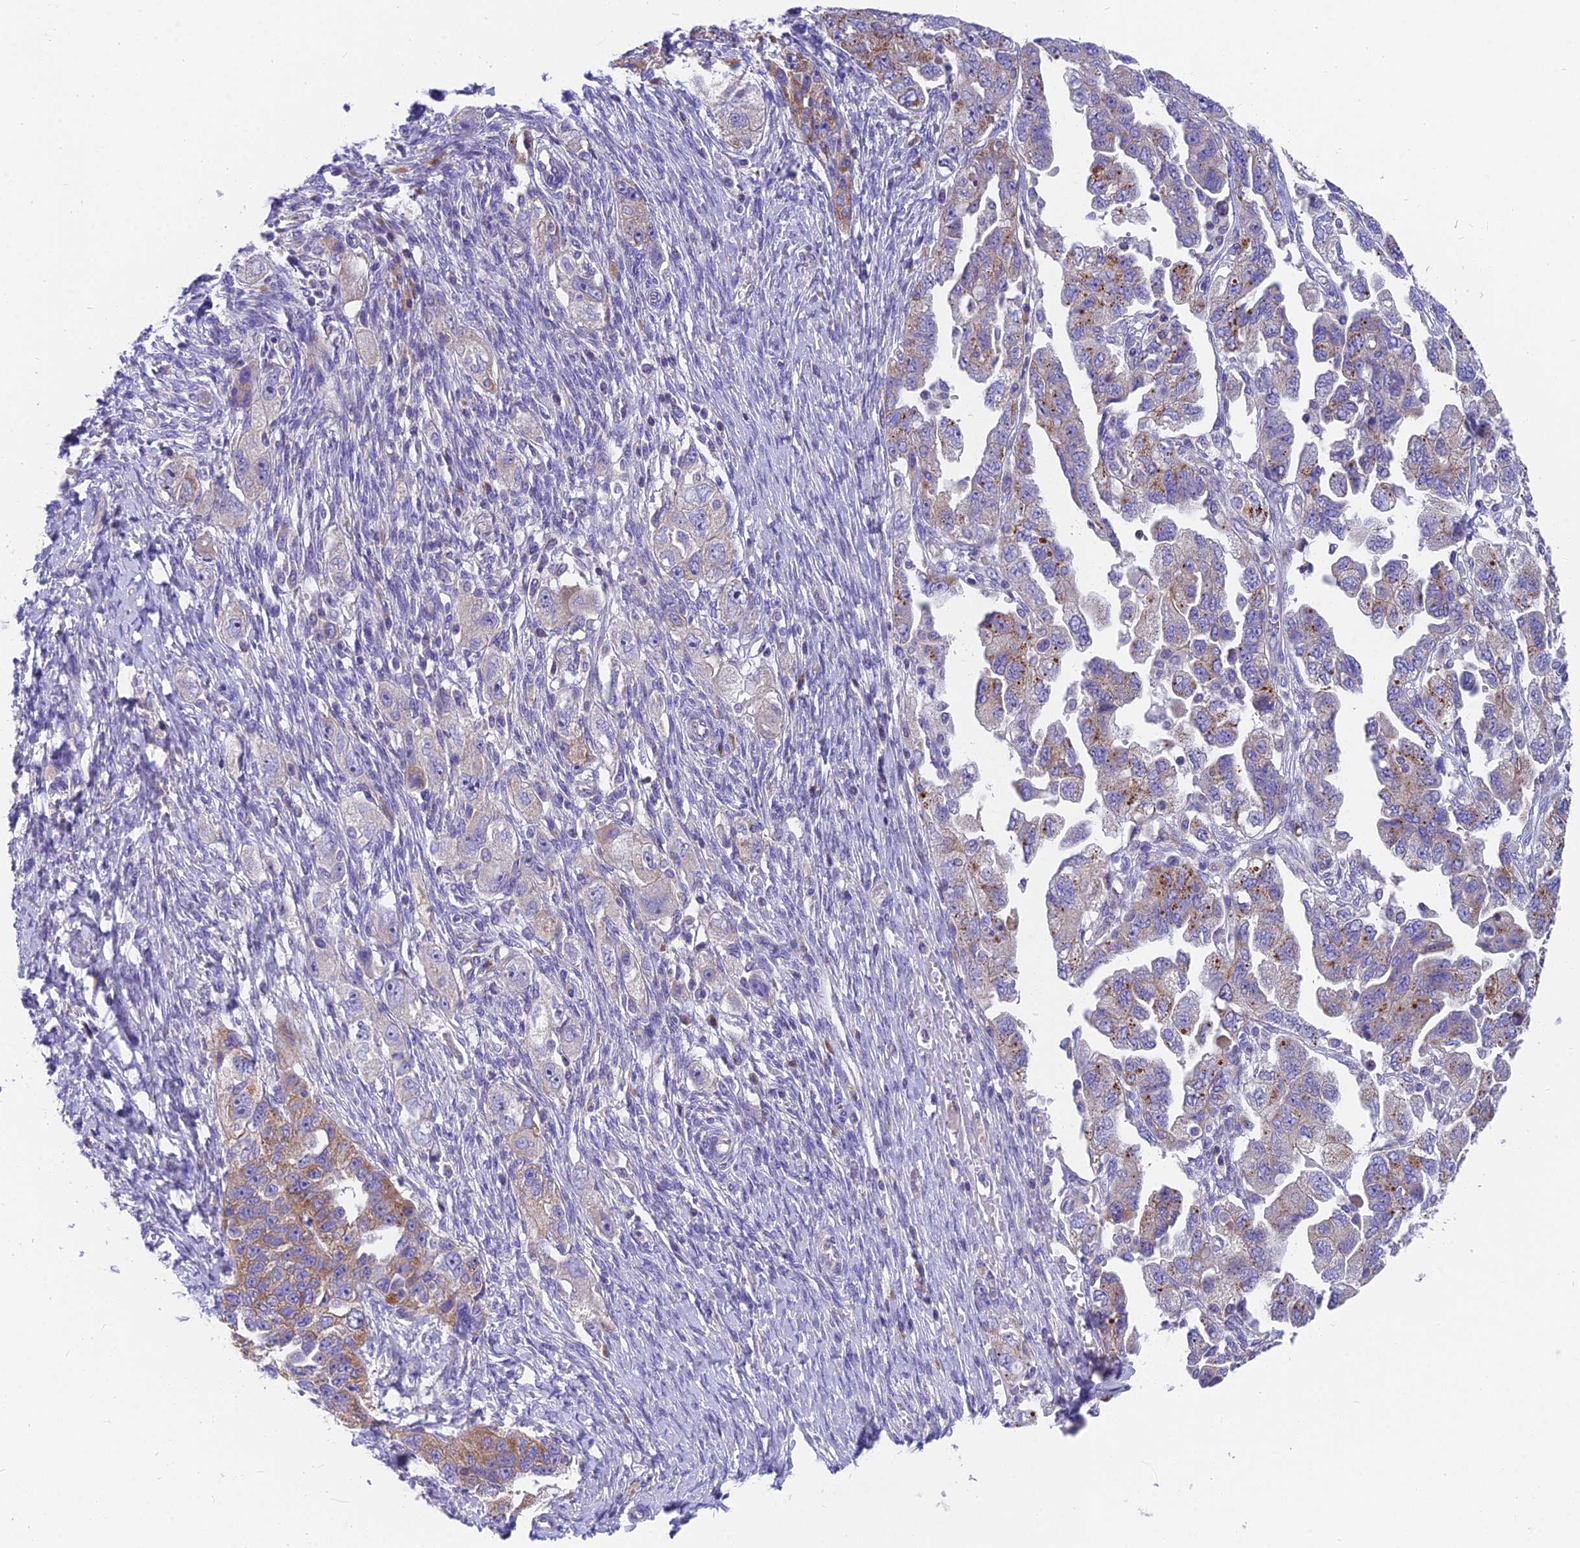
{"staining": {"intensity": "moderate", "quantity": "25%-75%", "location": "cytoplasmic/membranous"}, "tissue": "ovarian cancer", "cell_type": "Tumor cells", "image_type": "cancer", "snomed": [{"axis": "morphology", "description": "Carcinoma, NOS"}, {"axis": "morphology", "description": "Cystadenocarcinoma, serous, NOS"}, {"axis": "topography", "description": "Ovary"}], "caption": "Human serous cystadenocarcinoma (ovarian) stained with a protein marker reveals moderate staining in tumor cells.", "gene": "MVB12A", "patient": {"sex": "female", "age": 69}}